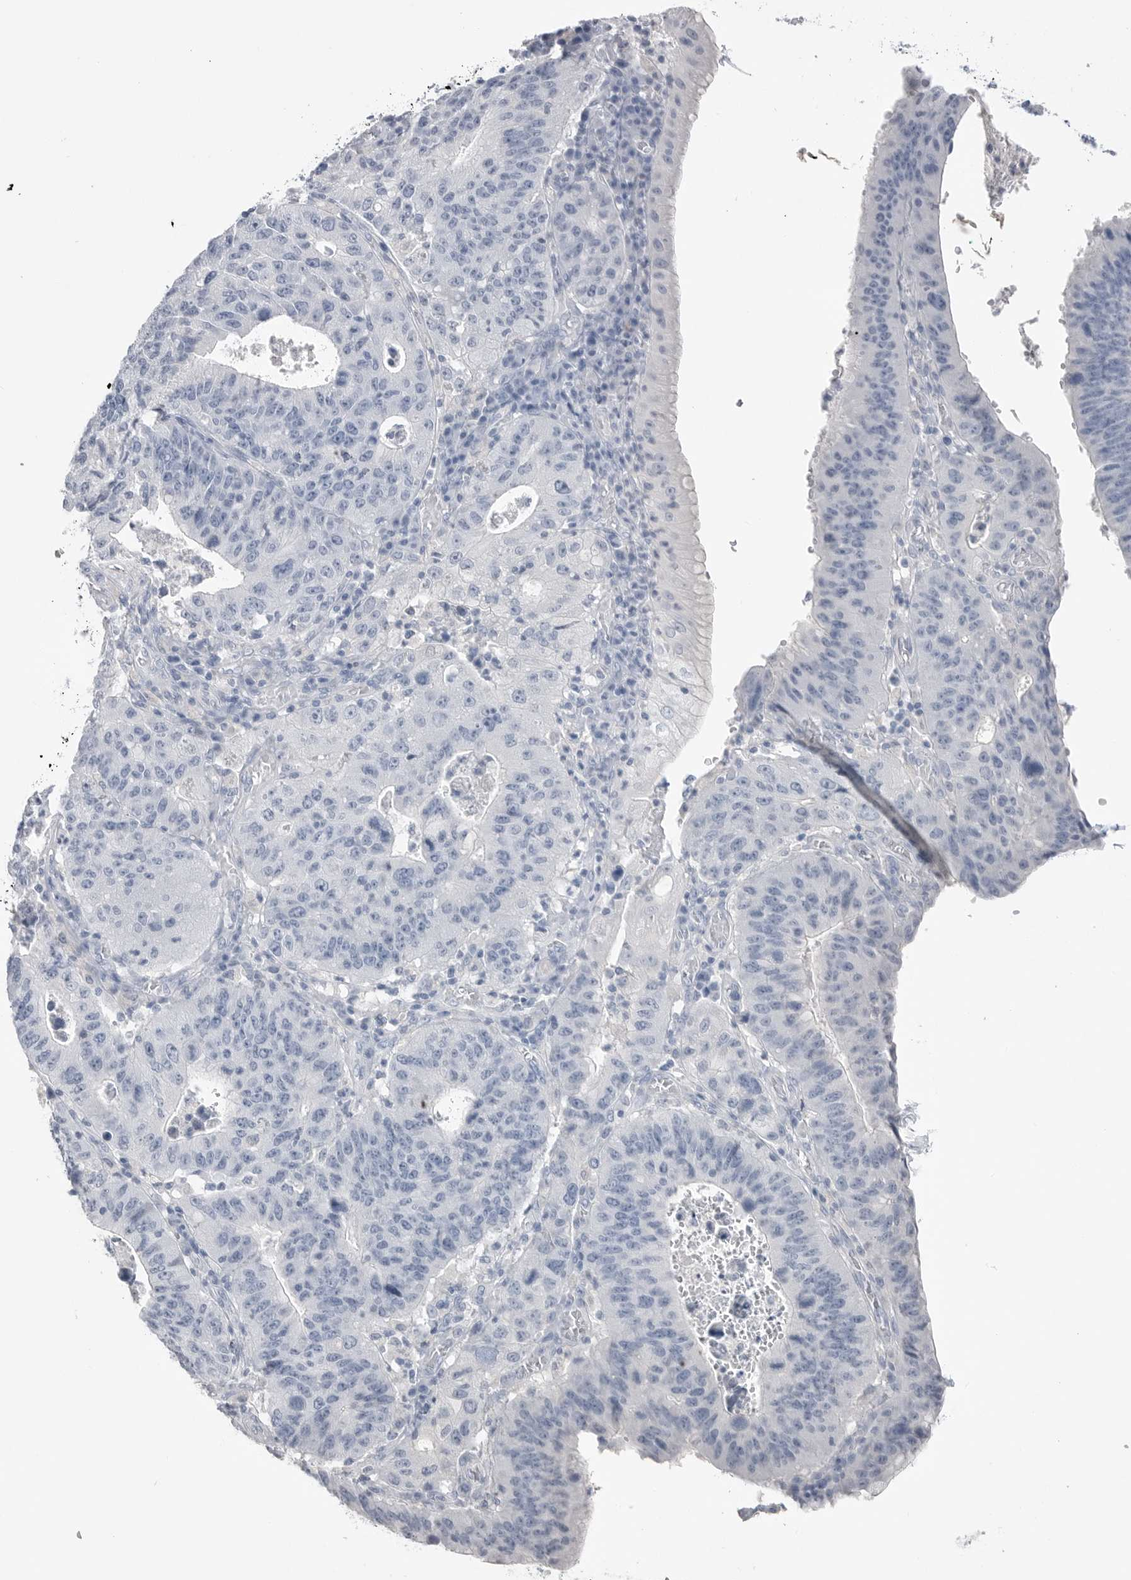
{"staining": {"intensity": "negative", "quantity": "none", "location": "none"}, "tissue": "stomach cancer", "cell_type": "Tumor cells", "image_type": "cancer", "snomed": [{"axis": "morphology", "description": "Adenocarcinoma, NOS"}, {"axis": "topography", "description": "Stomach"}], "caption": "Stomach cancer was stained to show a protein in brown. There is no significant expression in tumor cells.", "gene": "ABHD12", "patient": {"sex": "male", "age": 59}}